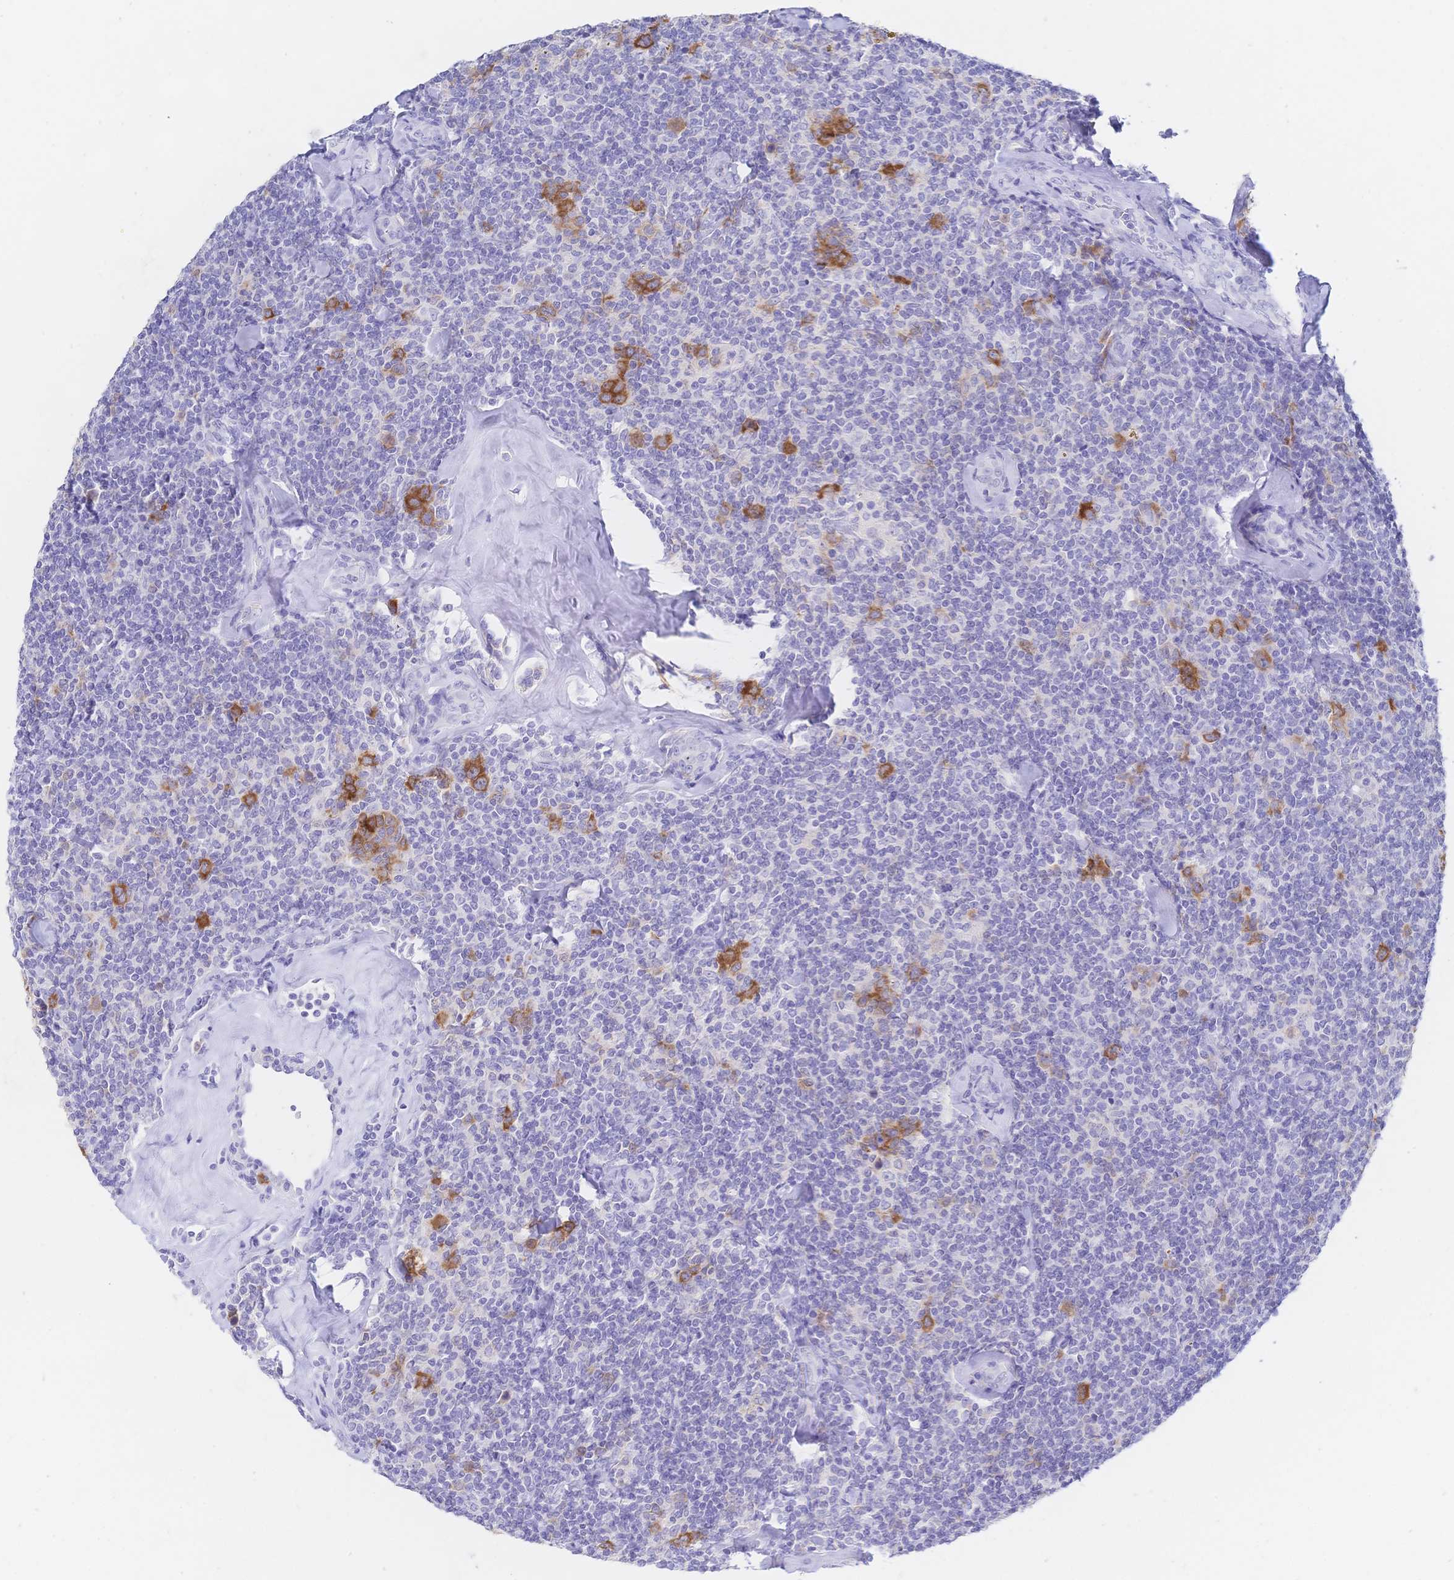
{"staining": {"intensity": "negative", "quantity": "none", "location": "none"}, "tissue": "lymphoma", "cell_type": "Tumor cells", "image_type": "cancer", "snomed": [{"axis": "morphology", "description": "Malignant lymphoma, non-Hodgkin's type, Low grade"}, {"axis": "topography", "description": "Lymph node"}], "caption": "Immunohistochemical staining of malignant lymphoma, non-Hodgkin's type (low-grade) displays no significant positivity in tumor cells. (Immunohistochemistry (ihc), brightfield microscopy, high magnification).", "gene": "RRM1", "patient": {"sex": "female", "age": 56}}